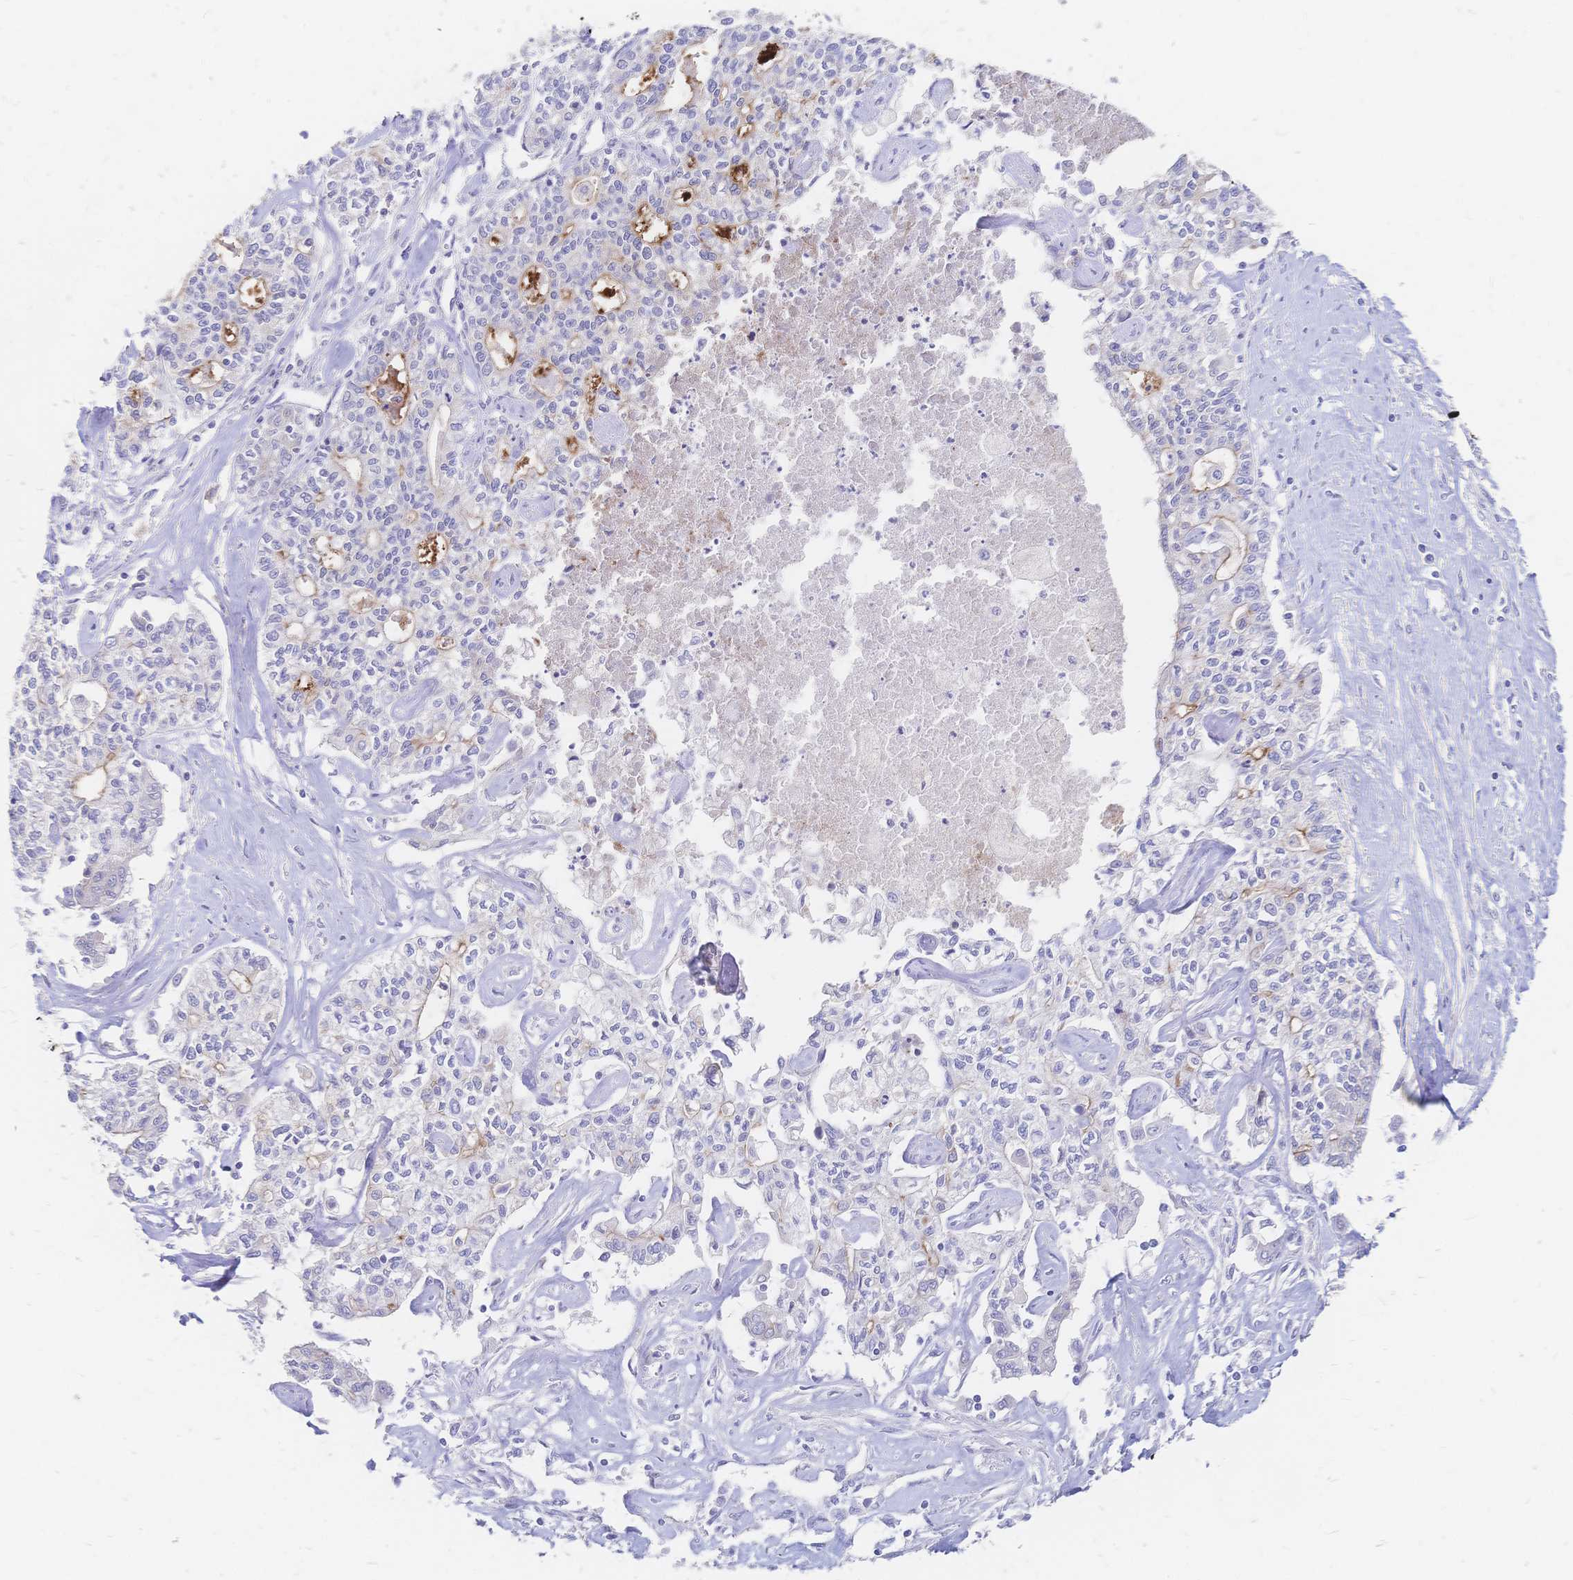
{"staining": {"intensity": "negative", "quantity": "none", "location": "none"}, "tissue": "liver cancer", "cell_type": "Tumor cells", "image_type": "cancer", "snomed": [{"axis": "morphology", "description": "Cholangiocarcinoma"}, {"axis": "topography", "description": "Liver"}], "caption": "IHC micrograph of human liver cholangiocarcinoma stained for a protein (brown), which shows no expression in tumor cells.", "gene": "VWC2L", "patient": {"sex": "female", "age": 61}}